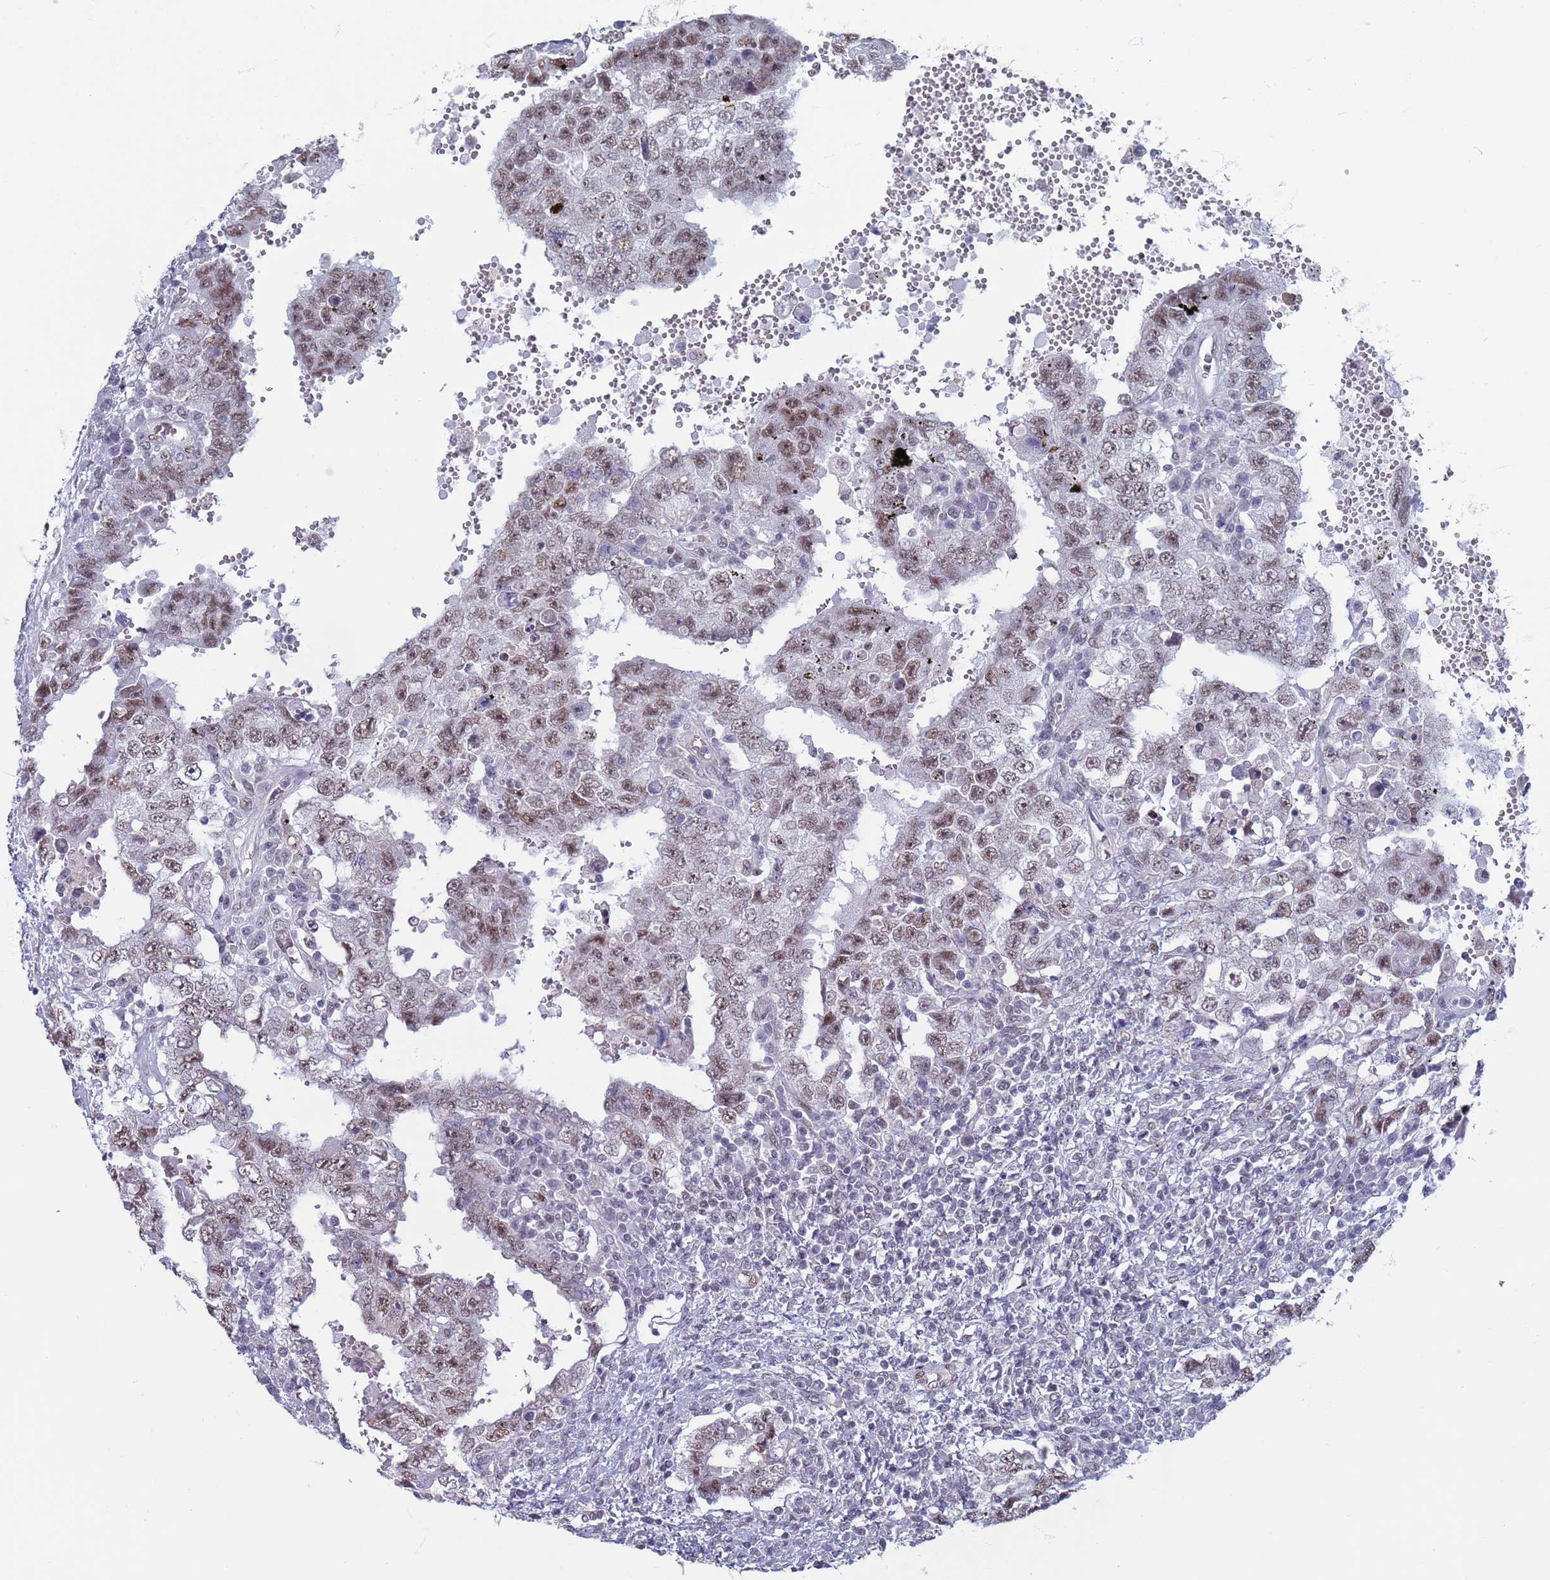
{"staining": {"intensity": "moderate", "quantity": ">75%", "location": "nuclear"}, "tissue": "testis cancer", "cell_type": "Tumor cells", "image_type": "cancer", "snomed": [{"axis": "morphology", "description": "Carcinoma, Embryonal, NOS"}, {"axis": "topography", "description": "Testis"}], "caption": "Testis cancer (embryonal carcinoma) stained with a brown dye exhibits moderate nuclear positive positivity in approximately >75% of tumor cells.", "gene": "SAE1", "patient": {"sex": "male", "age": 26}}